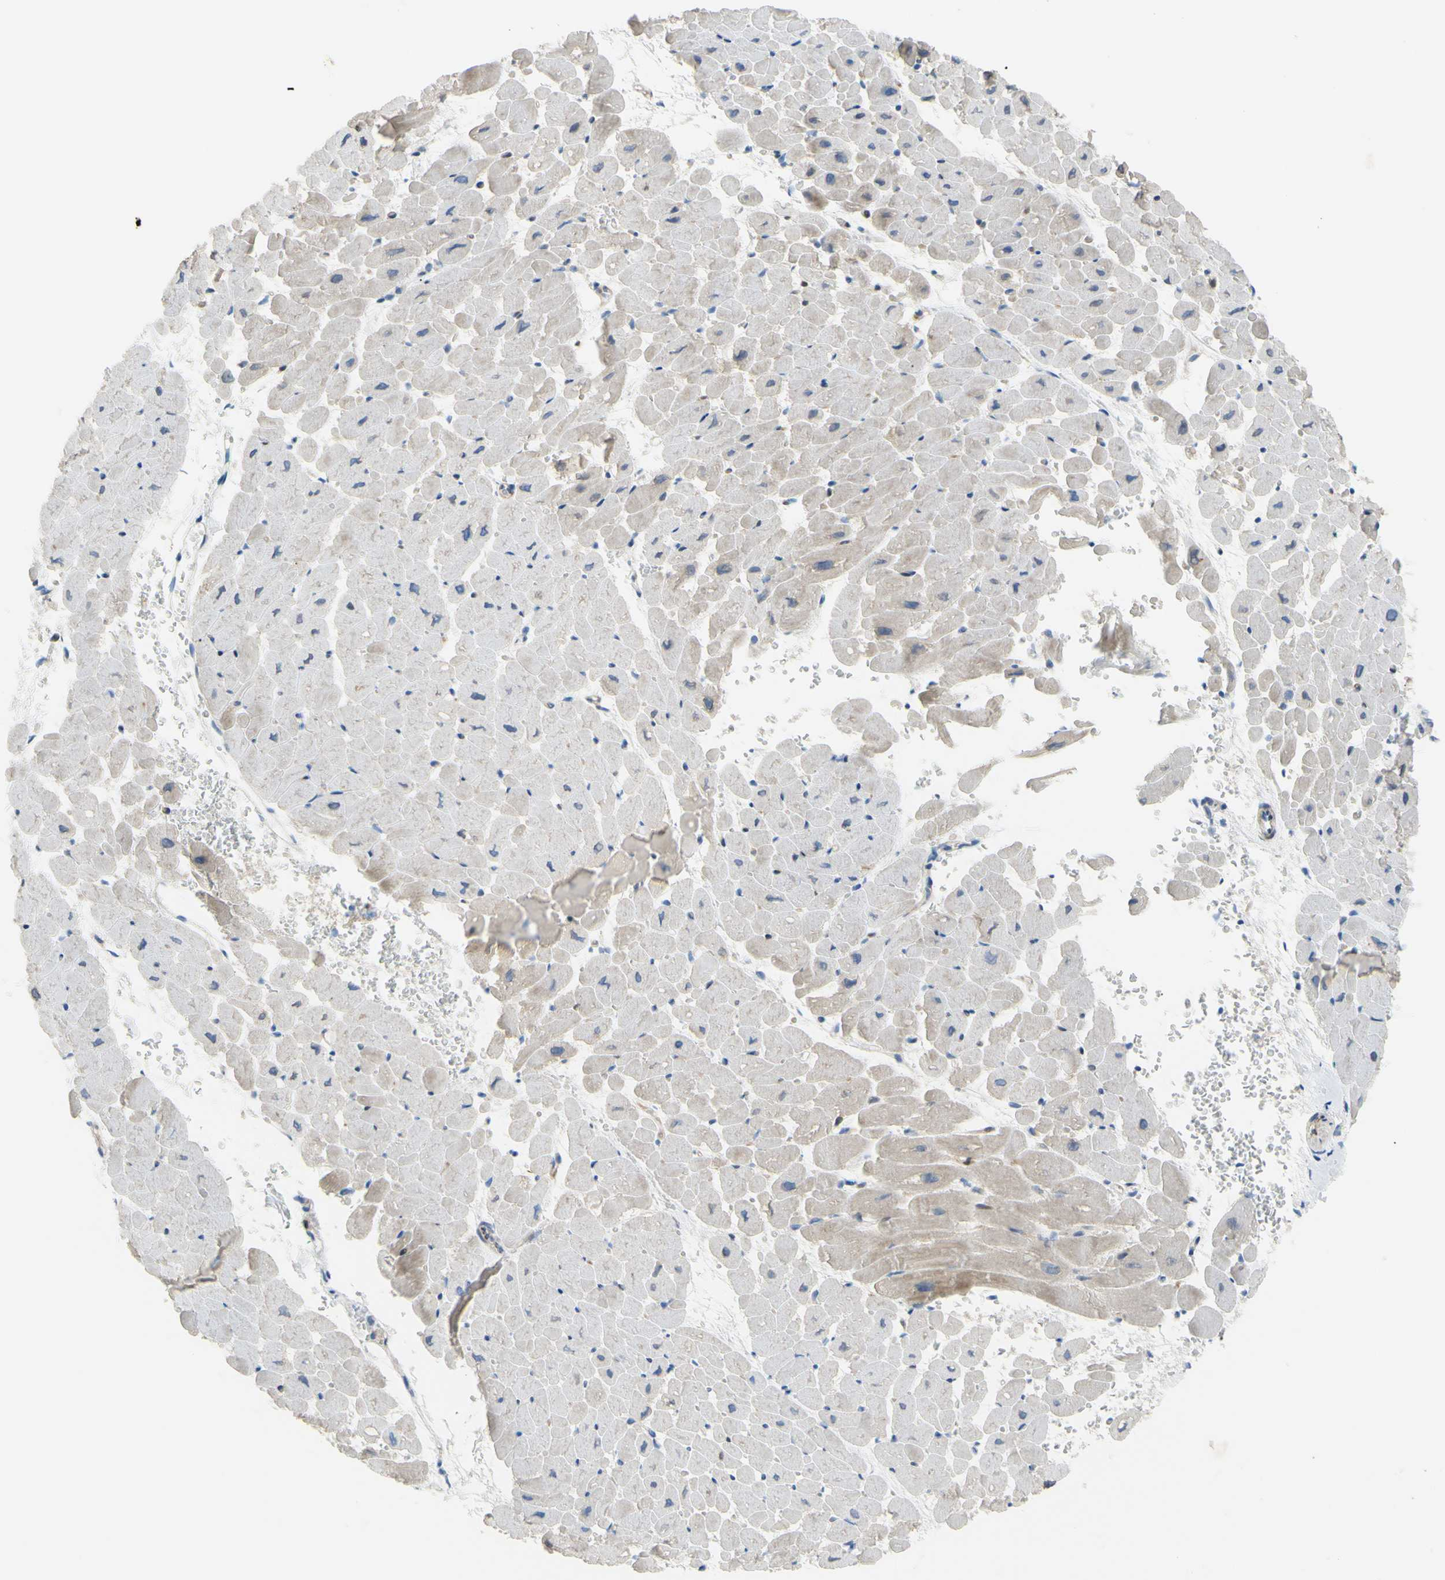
{"staining": {"intensity": "negative", "quantity": "none", "location": "none"}, "tissue": "heart muscle", "cell_type": "Cardiomyocytes", "image_type": "normal", "snomed": [{"axis": "morphology", "description": "Normal tissue, NOS"}, {"axis": "topography", "description": "Heart"}], "caption": "High power microscopy image of an immunohistochemistry (IHC) photomicrograph of benign heart muscle, revealing no significant positivity in cardiomyocytes.", "gene": "PAK2", "patient": {"sex": "male", "age": 45}}